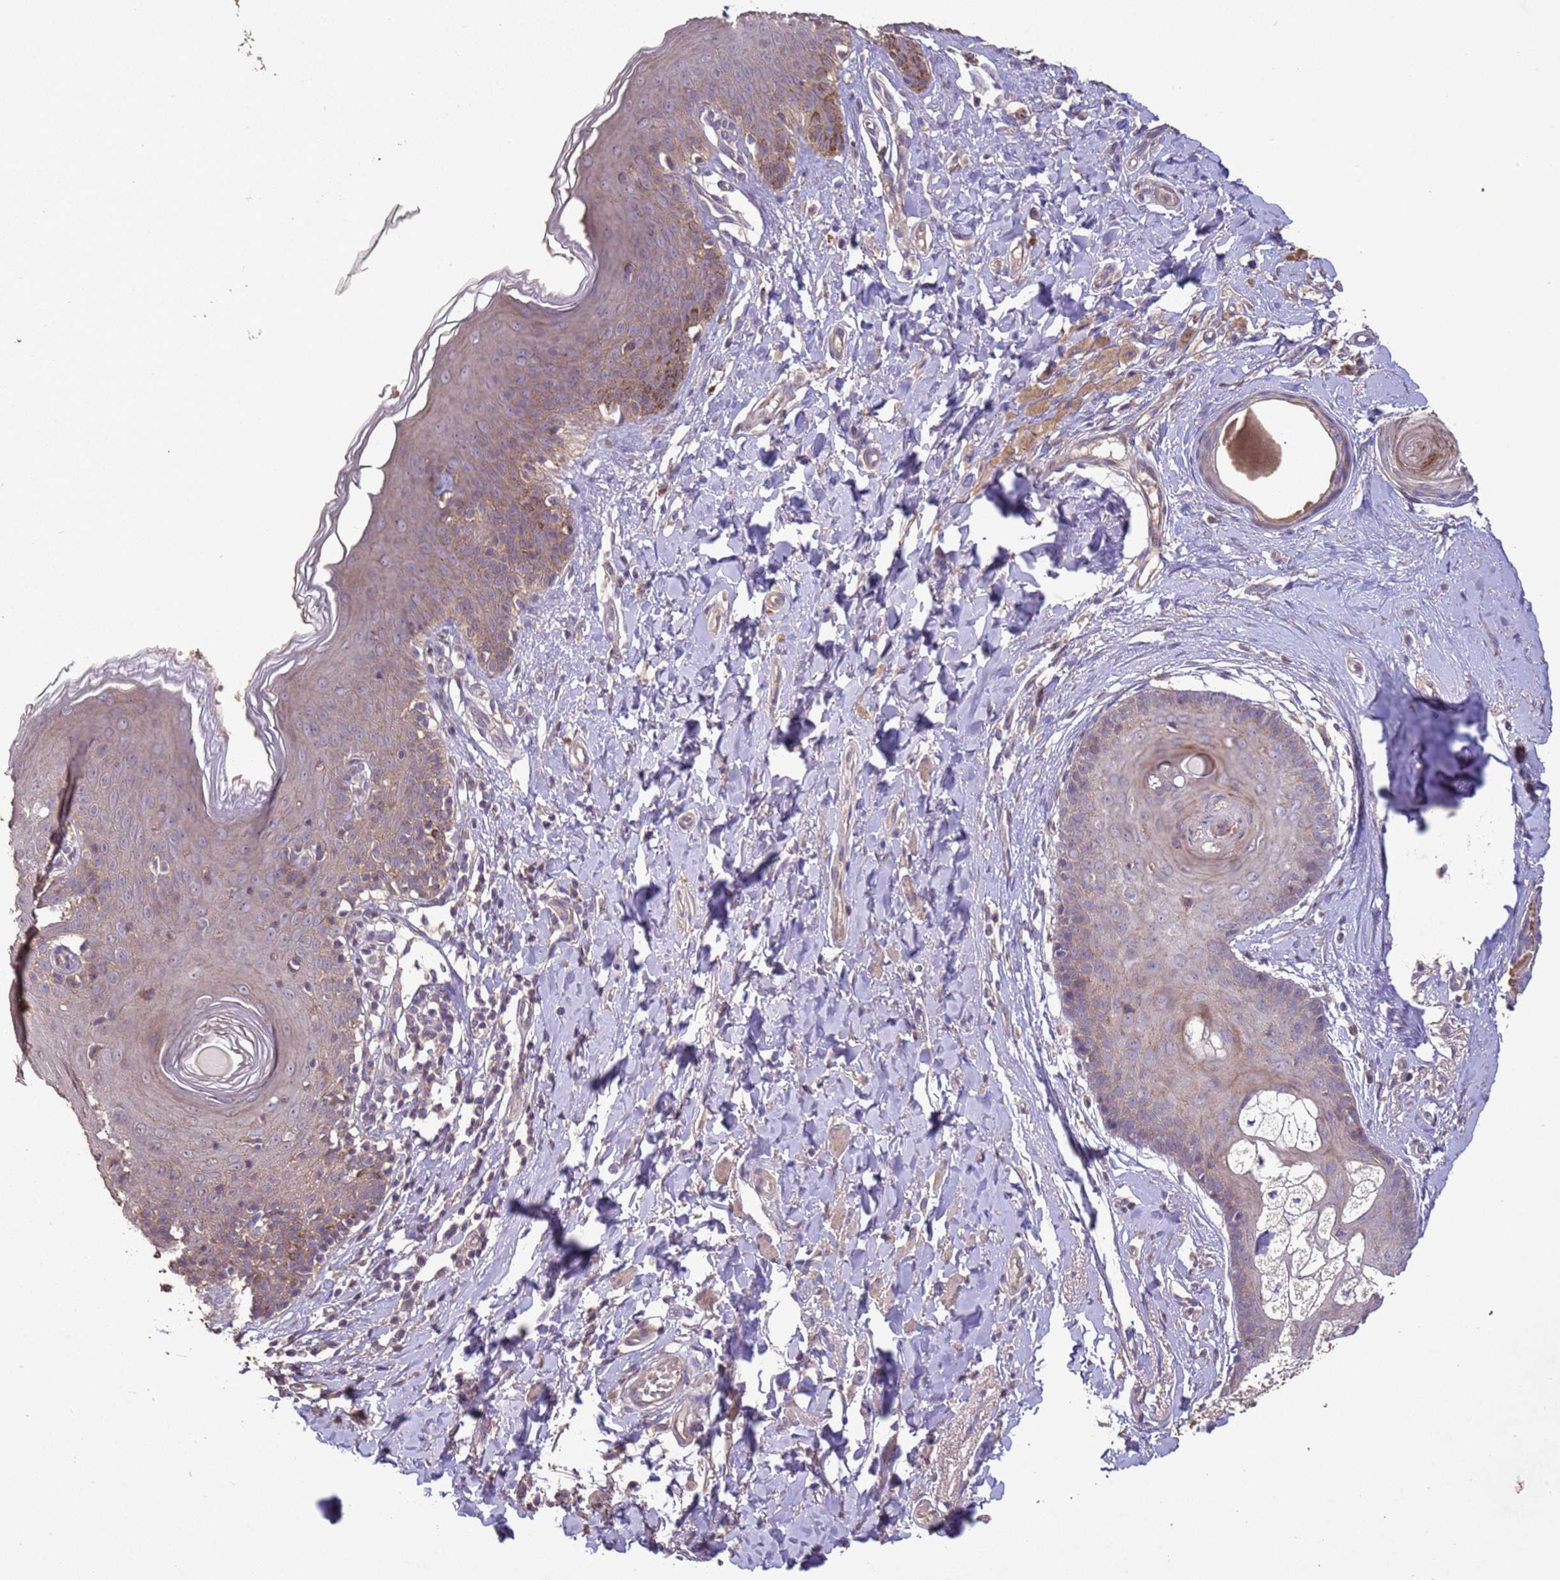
{"staining": {"intensity": "moderate", "quantity": "25%-75%", "location": "cytoplasmic/membranous"}, "tissue": "skin", "cell_type": "Epidermal cells", "image_type": "normal", "snomed": [{"axis": "morphology", "description": "Normal tissue, NOS"}, {"axis": "topography", "description": "Vulva"}], "caption": "Skin stained for a protein displays moderate cytoplasmic/membranous positivity in epidermal cells. The staining was performed using DAB, with brown indicating positive protein expression. Nuclei are stained blue with hematoxylin.", "gene": "SLC9B2", "patient": {"sex": "female", "age": 66}}